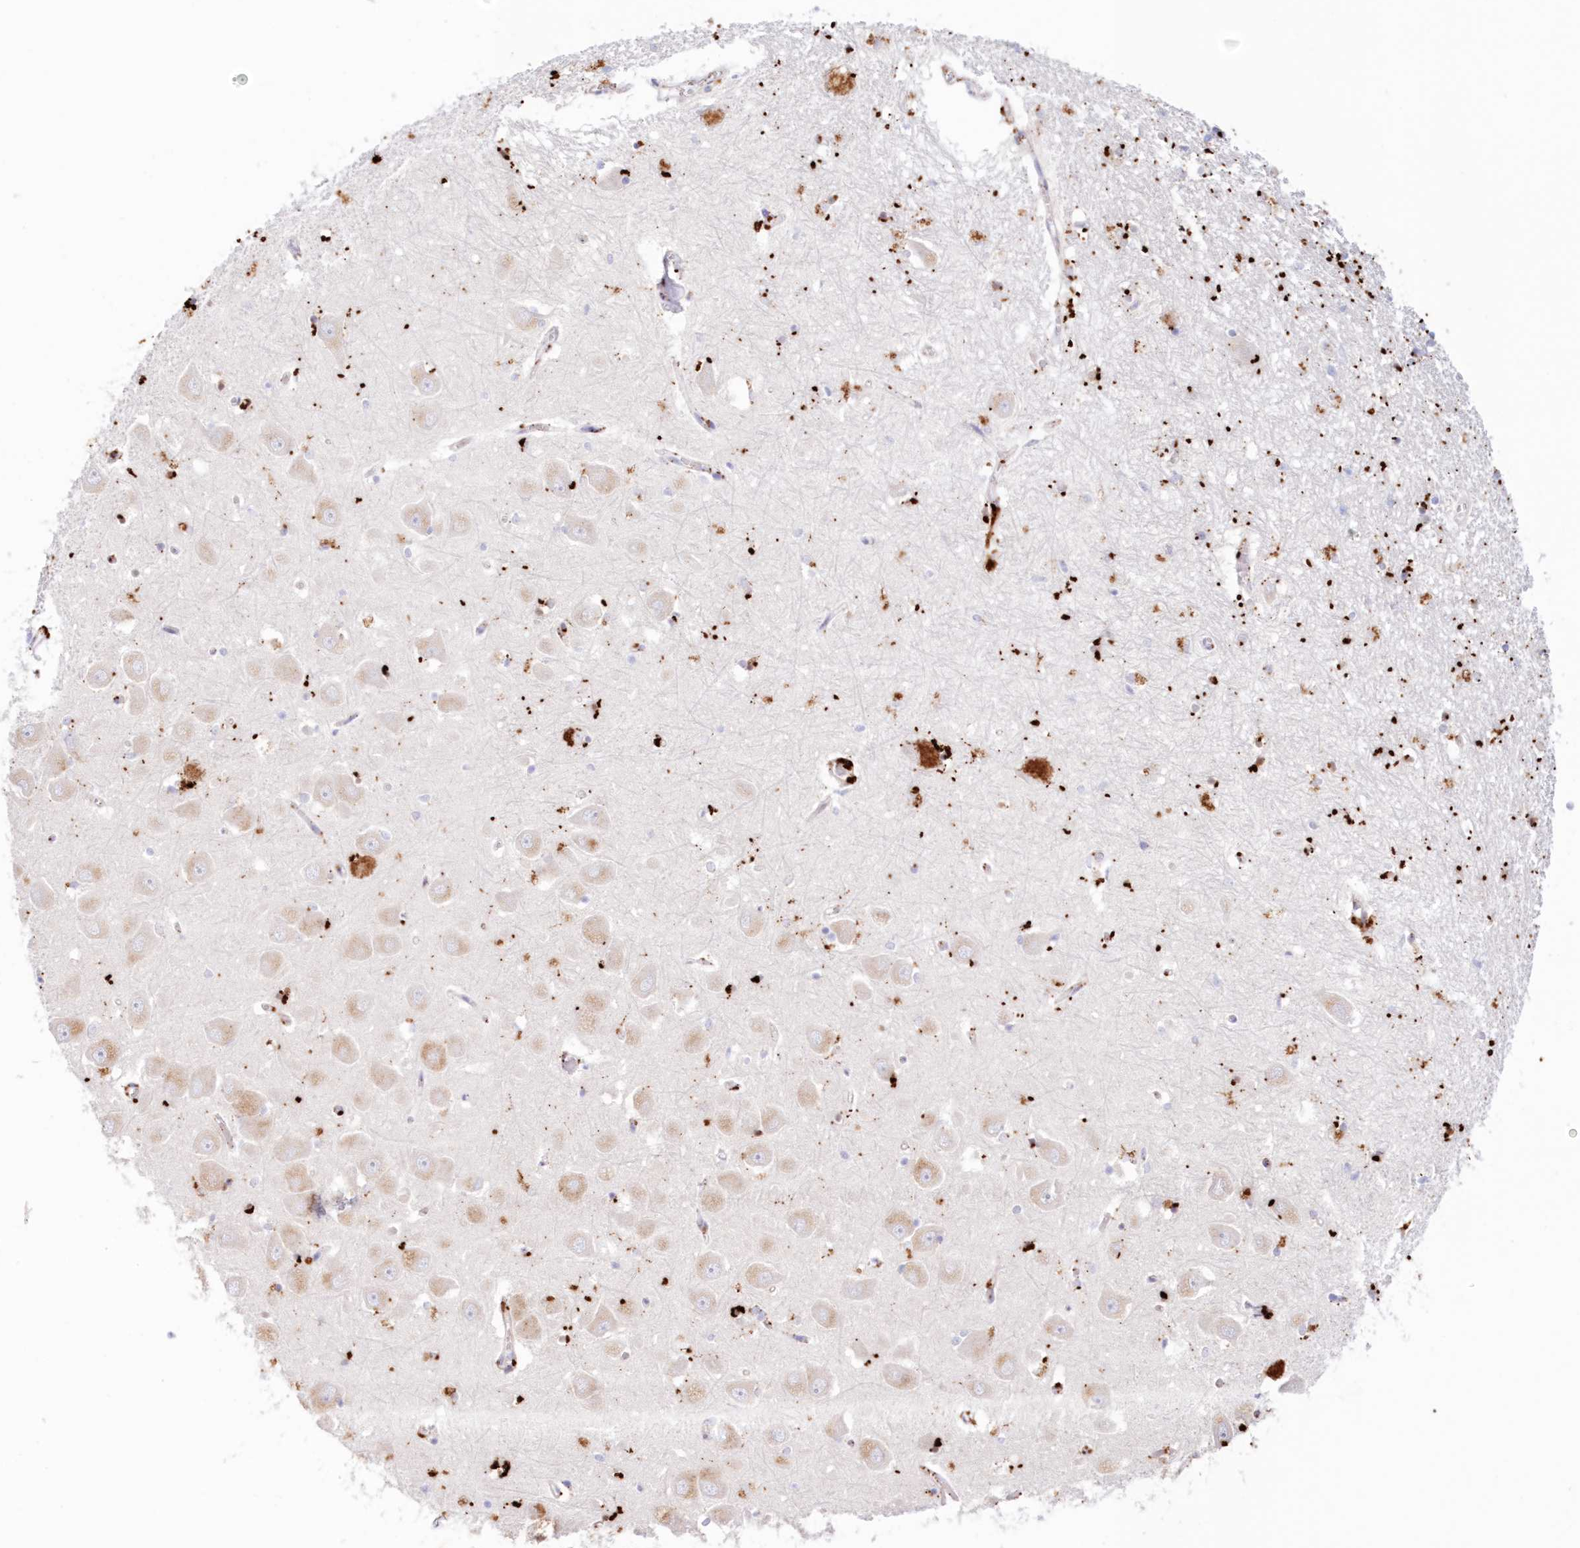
{"staining": {"intensity": "moderate", "quantity": "<25%", "location": "cytoplasmic/membranous"}, "tissue": "hippocampus", "cell_type": "Glial cells", "image_type": "normal", "snomed": [{"axis": "morphology", "description": "Normal tissue, NOS"}, {"axis": "topography", "description": "Hippocampus"}], "caption": "Immunohistochemistry of normal hippocampus shows low levels of moderate cytoplasmic/membranous positivity in approximately <25% of glial cells.", "gene": "TPP1", "patient": {"sex": "male", "age": 70}}